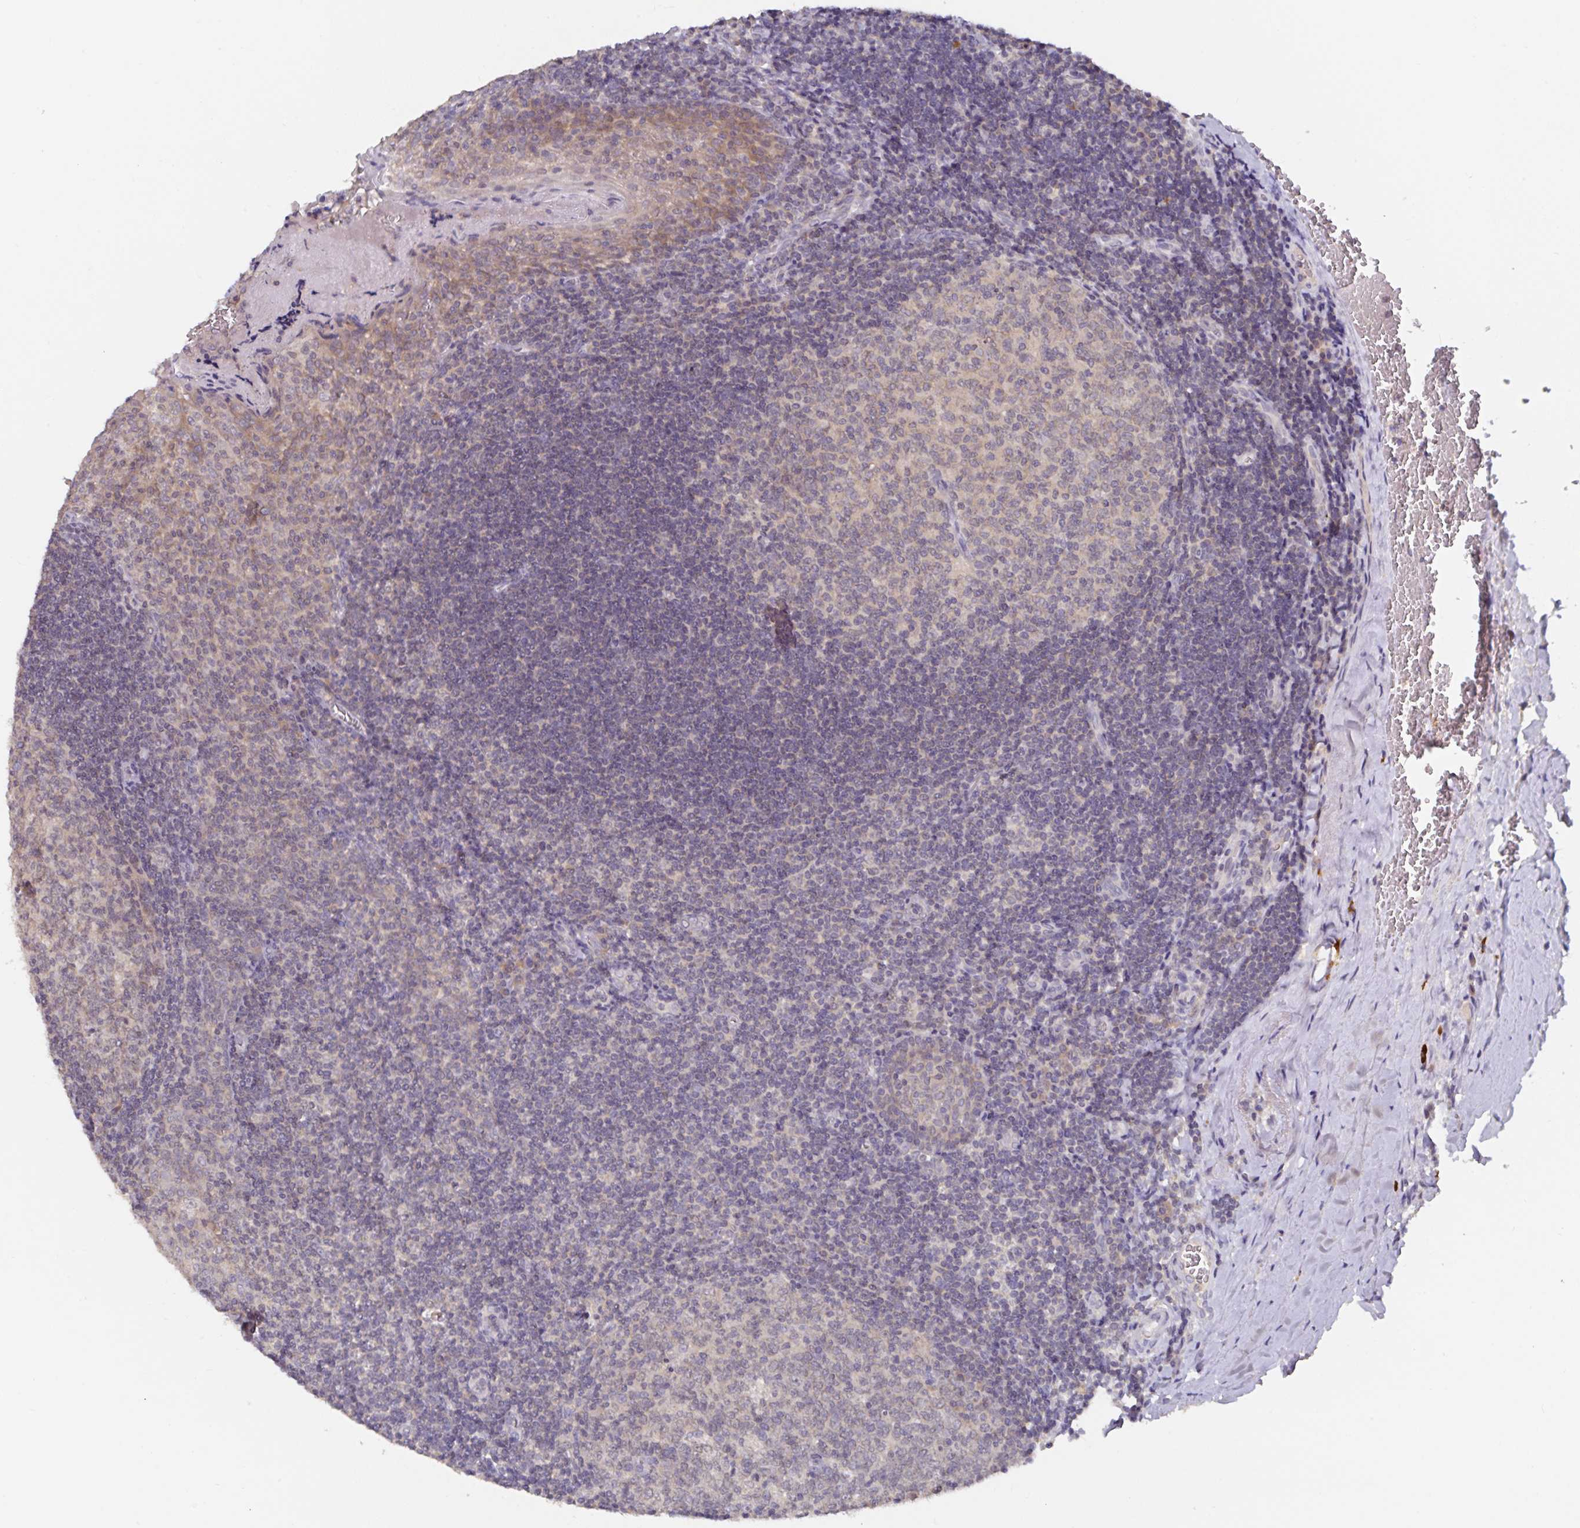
{"staining": {"intensity": "weak", "quantity": "<25%", "location": "cytoplasmic/membranous"}, "tissue": "tonsil", "cell_type": "Germinal center cells", "image_type": "normal", "snomed": [{"axis": "morphology", "description": "Normal tissue, NOS"}, {"axis": "morphology", "description": "Inflammation, NOS"}, {"axis": "topography", "description": "Tonsil"}], "caption": "Immunohistochemistry (IHC) histopathology image of benign tonsil stained for a protein (brown), which demonstrates no positivity in germinal center cells.", "gene": "HEPN1", "patient": {"sex": "female", "age": 31}}